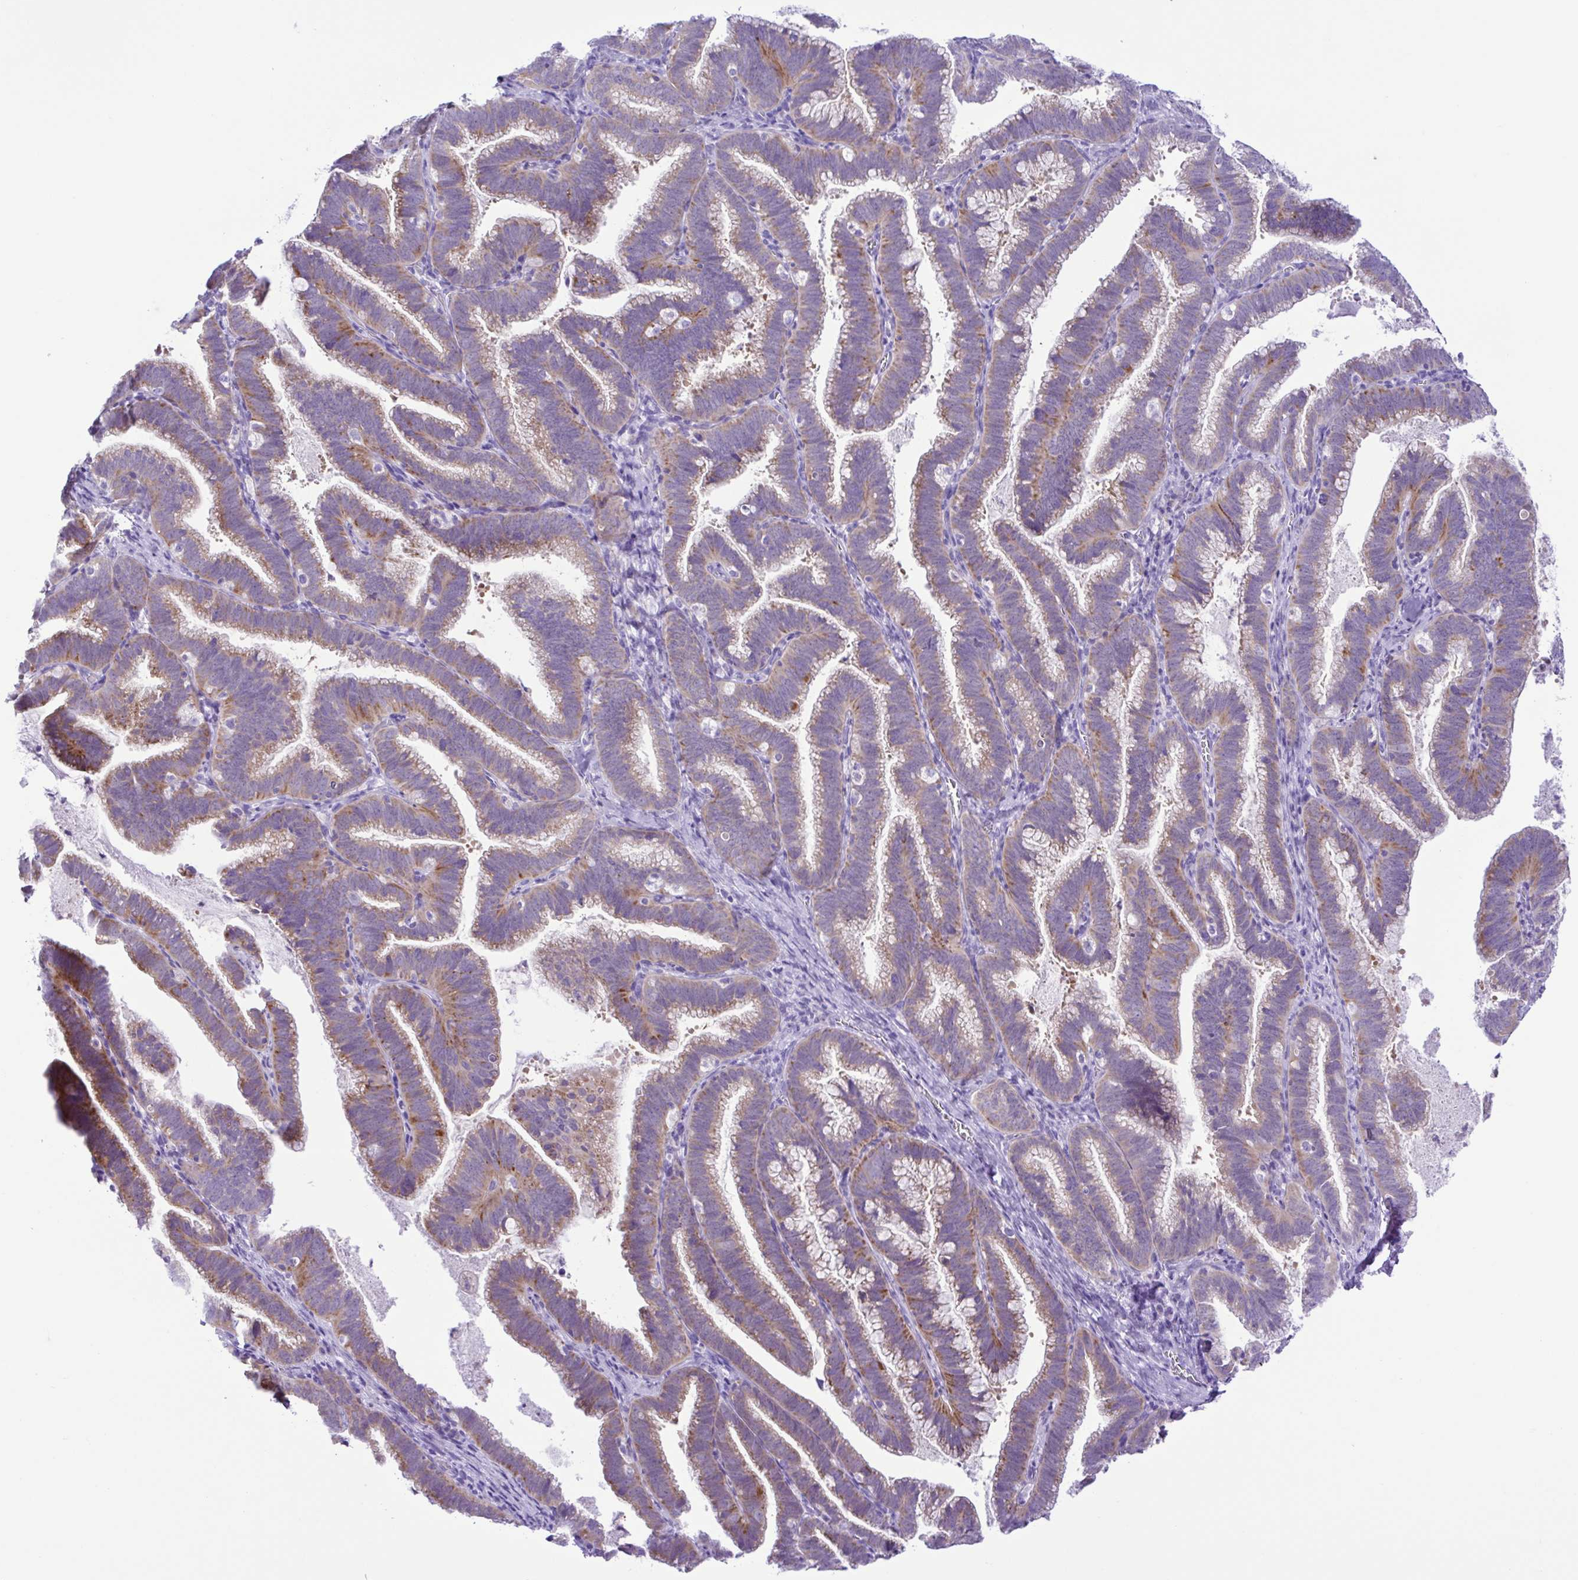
{"staining": {"intensity": "moderate", "quantity": ">75%", "location": "cytoplasmic/membranous"}, "tissue": "cervical cancer", "cell_type": "Tumor cells", "image_type": "cancer", "snomed": [{"axis": "morphology", "description": "Adenocarcinoma, NOS"}, {"axis": "topography", "description": "Cervix"}], "caption": "Adenocarcinoma (cervical) stained for a protein exhibits moderate cytoplasmic/membranous positivity in tumor cells.", "gene": "SYT1", "patient": {"sex": "female", "age": 61}}